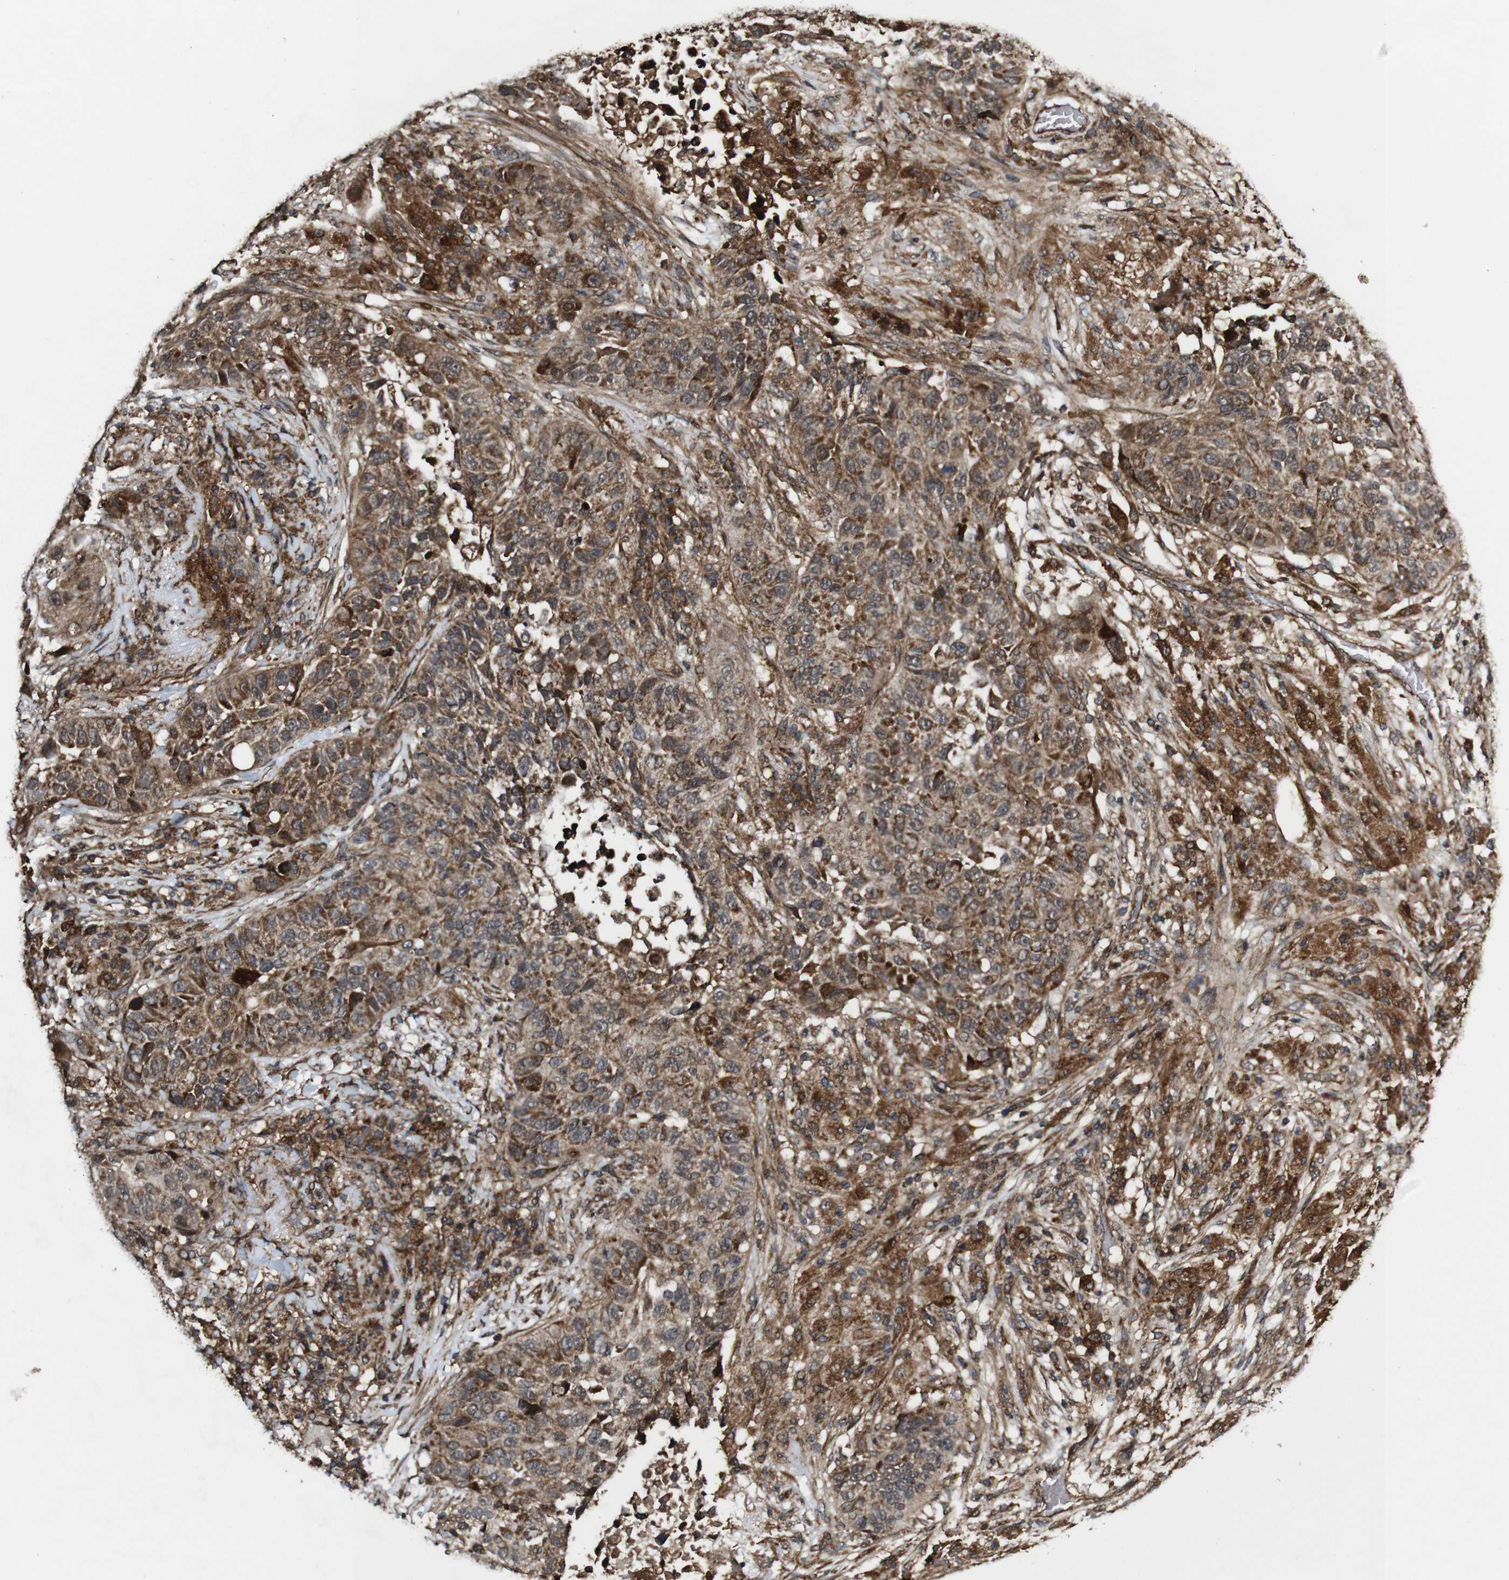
{"staining": {"intensity": "strong", "quantity": "25%-75%", "location": "cytoplasmic/membranous"}, "tissue": "lung cancer", "cell_type": "Tumor cells", "image_type": "cancer", "snomed": [{"axis": "morphology", "description": "Adenocarcinoma, NOS"}, {"axis": "topography", "description": "Lung"}], "caption": "Lung cancer stained with a protein marker shows strong staining in tumor cells.", "gene": "BTN3A3", "patient": {"sex": "male", "age": 60}}